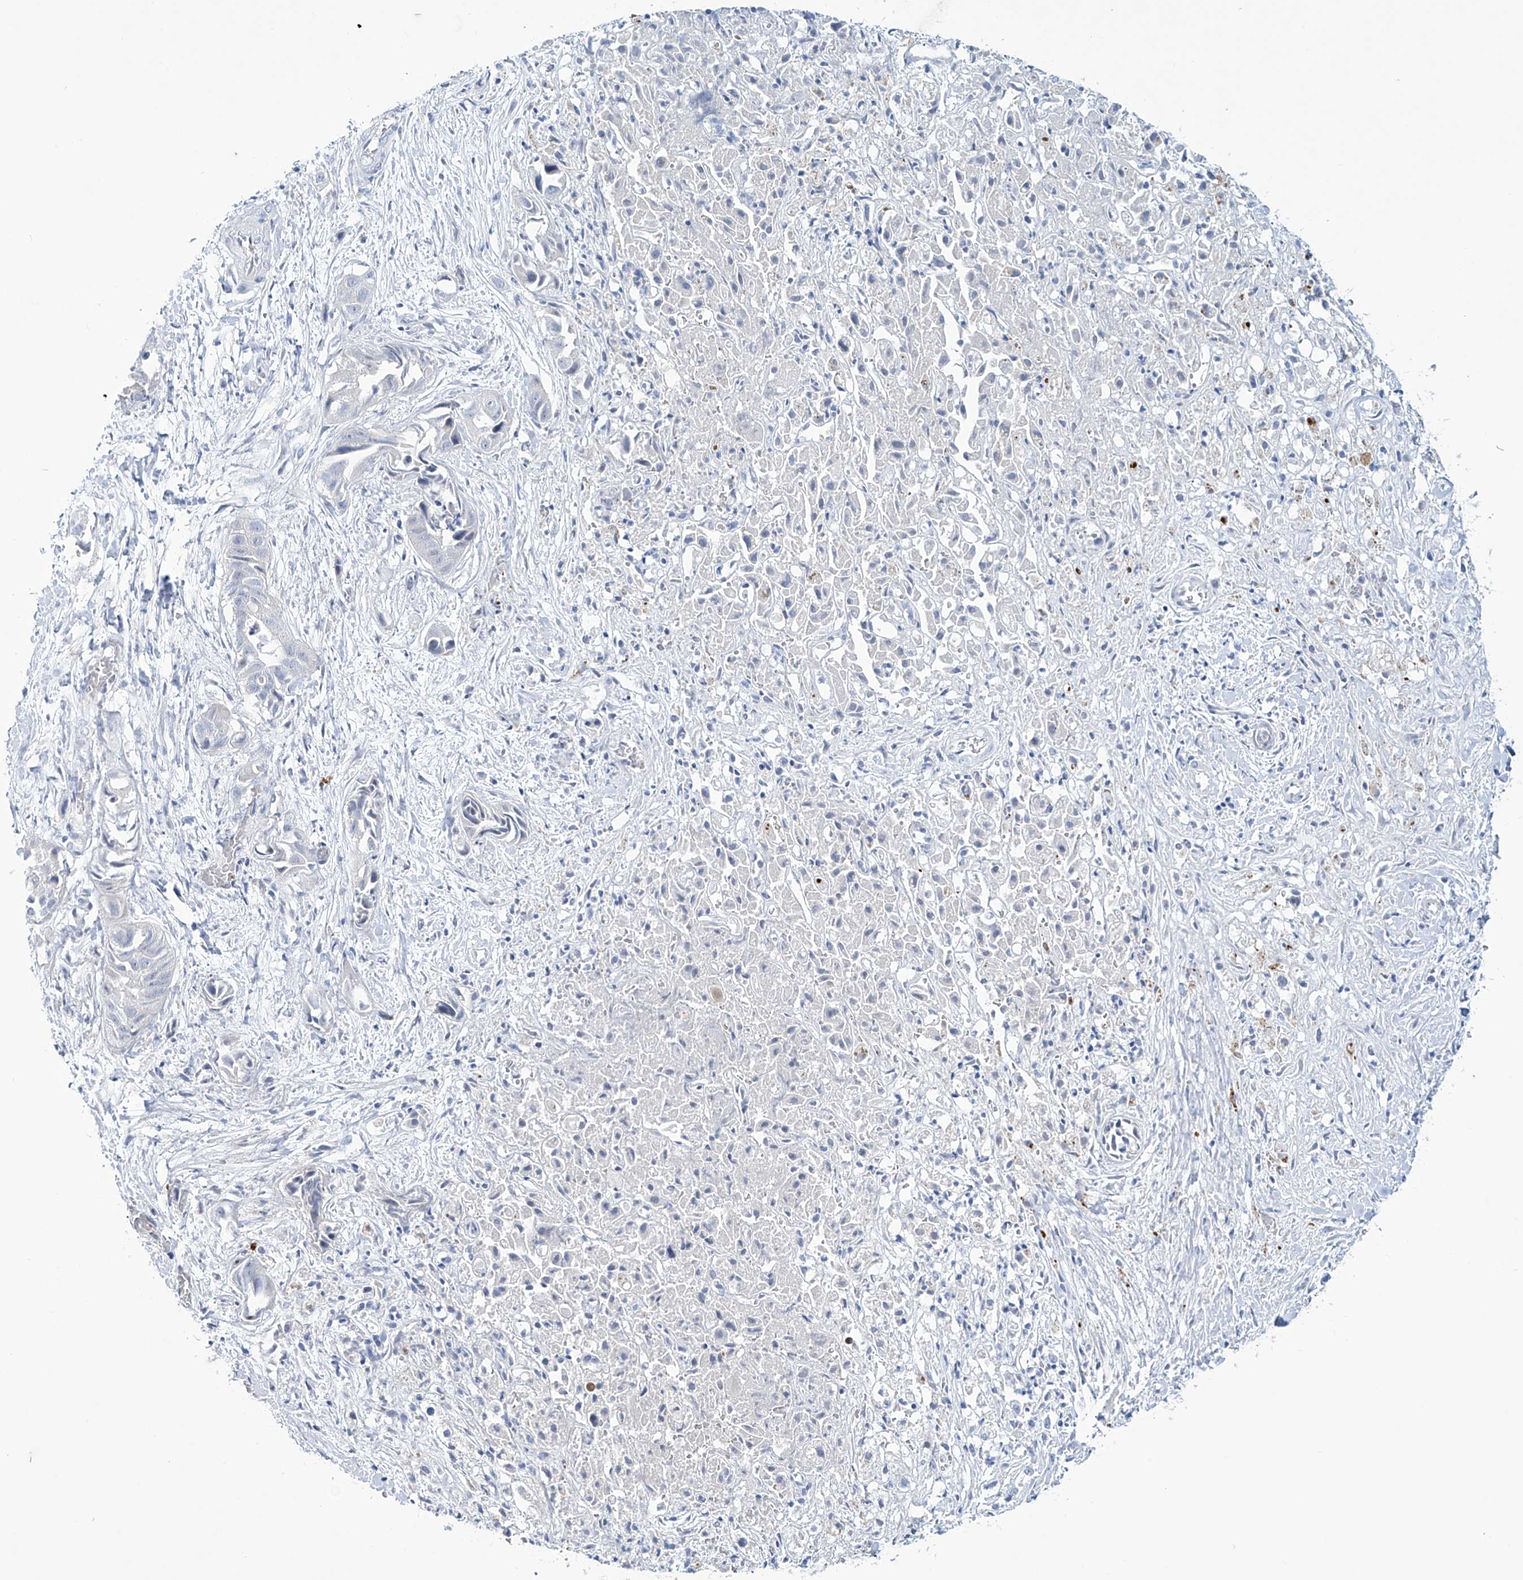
{"staining": {"intensity": "negative", "quantity": "none", "location": "none"}, "tissue": "liver cancer", "cell_type": "Tumor cells", "image_type": "cancer", "snomed": [{"axis": "morphology", "description": "Cholangiocarcinoma"}, {"axis": "topography", "description": "Liver"}], "caption": "IHC of human cholangiocarcinoma (liver) demonstrates no expression in tumor cells.", "gene": "TRIM60", "patient": {"sex": "female", "age": 52}}